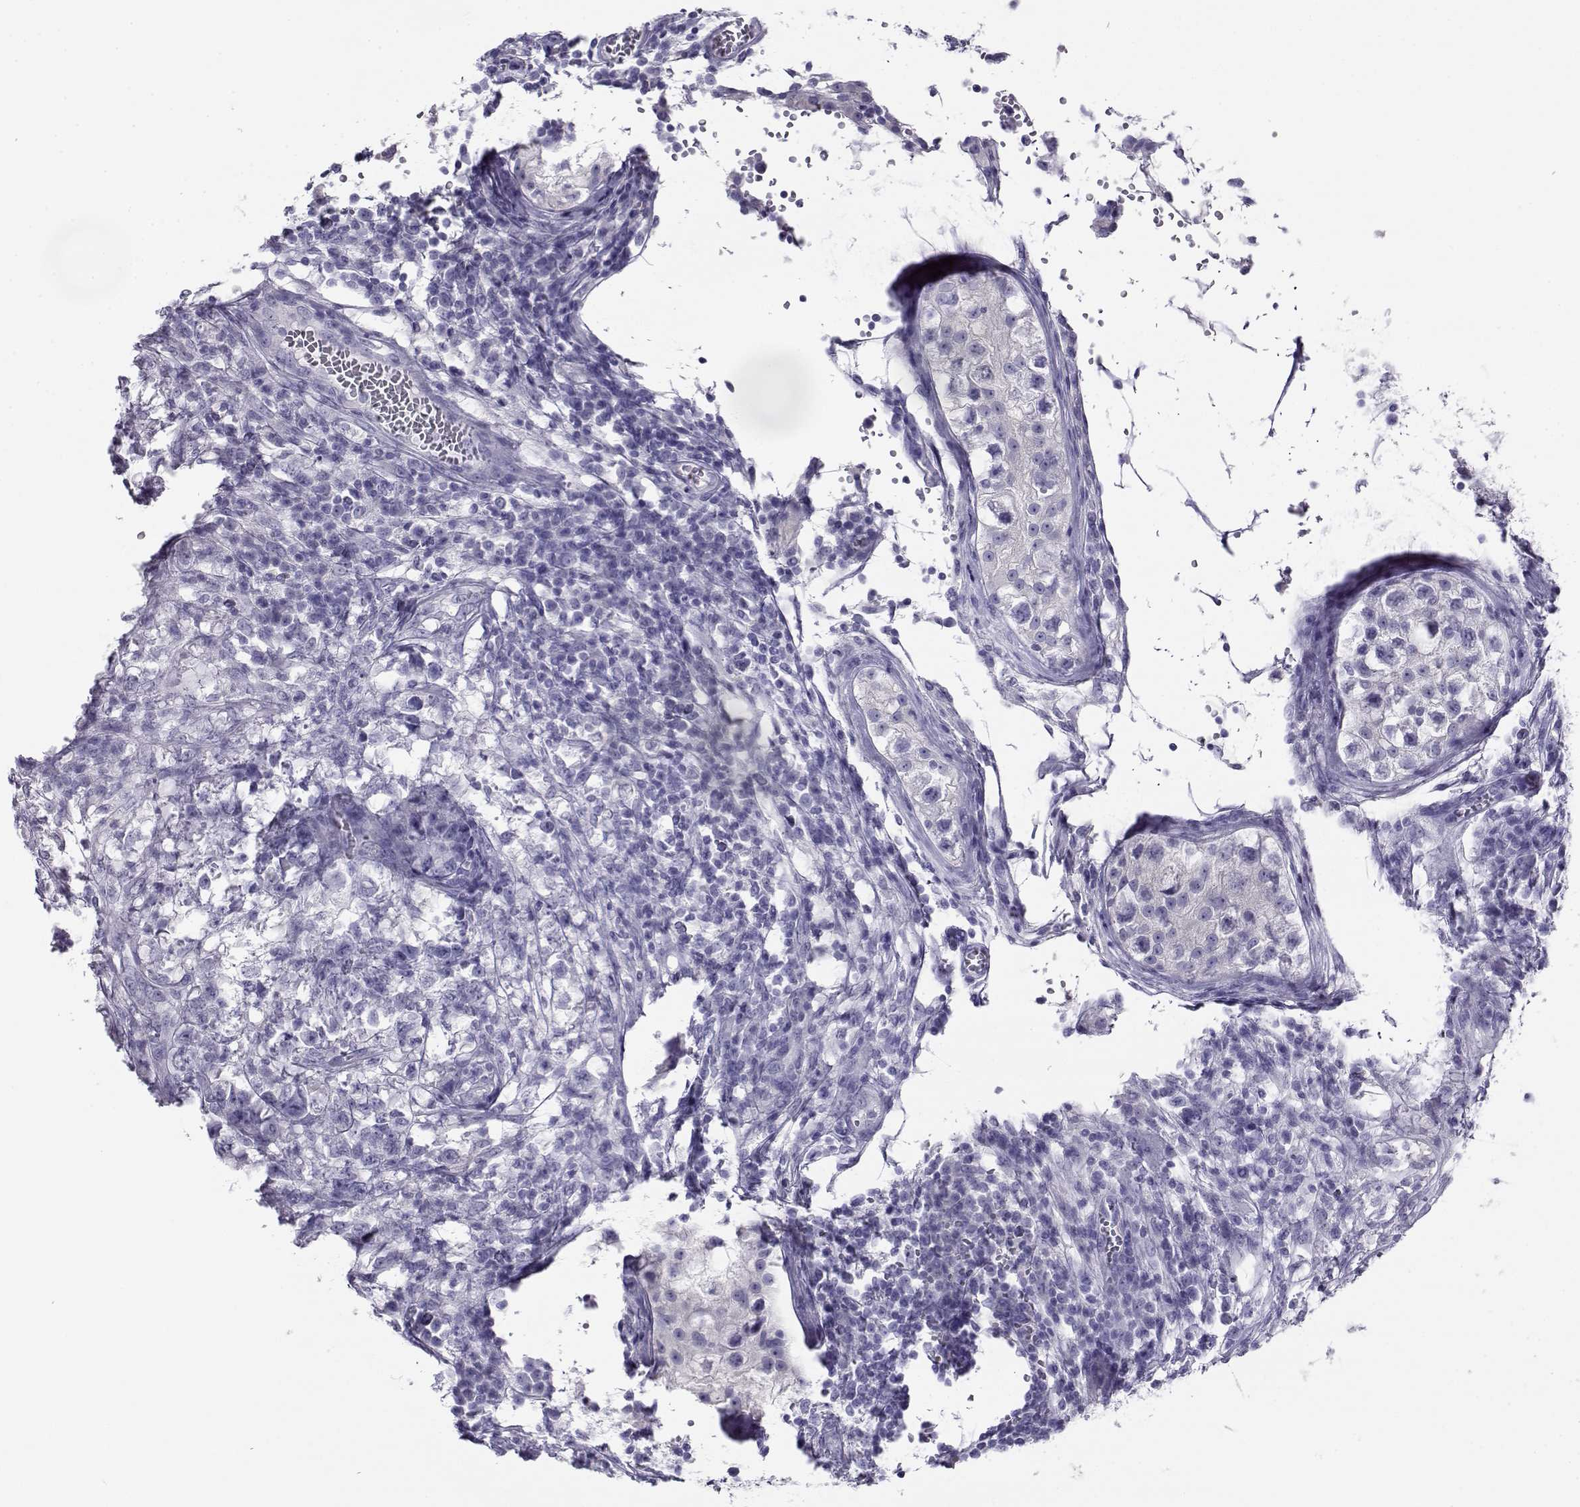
{"staining": {"intensity": "negative", "quantity": "none", "location": "none"}, "tissue": "testis cancer", "cell_type": "Tumor cells", "image_type": "cancer", "snomed": [{"axis": "morphology", "description": "Carcinoma, Embryonal, NOS"}, {"axis": "topography", "description": "Testis"}], "caption": "Histopathology image shows no significant protein staining in tumor cells of embryonal carcinoma (testis).", "gene": "CABS1", "patient": {"sex": "male", "age": 23}}